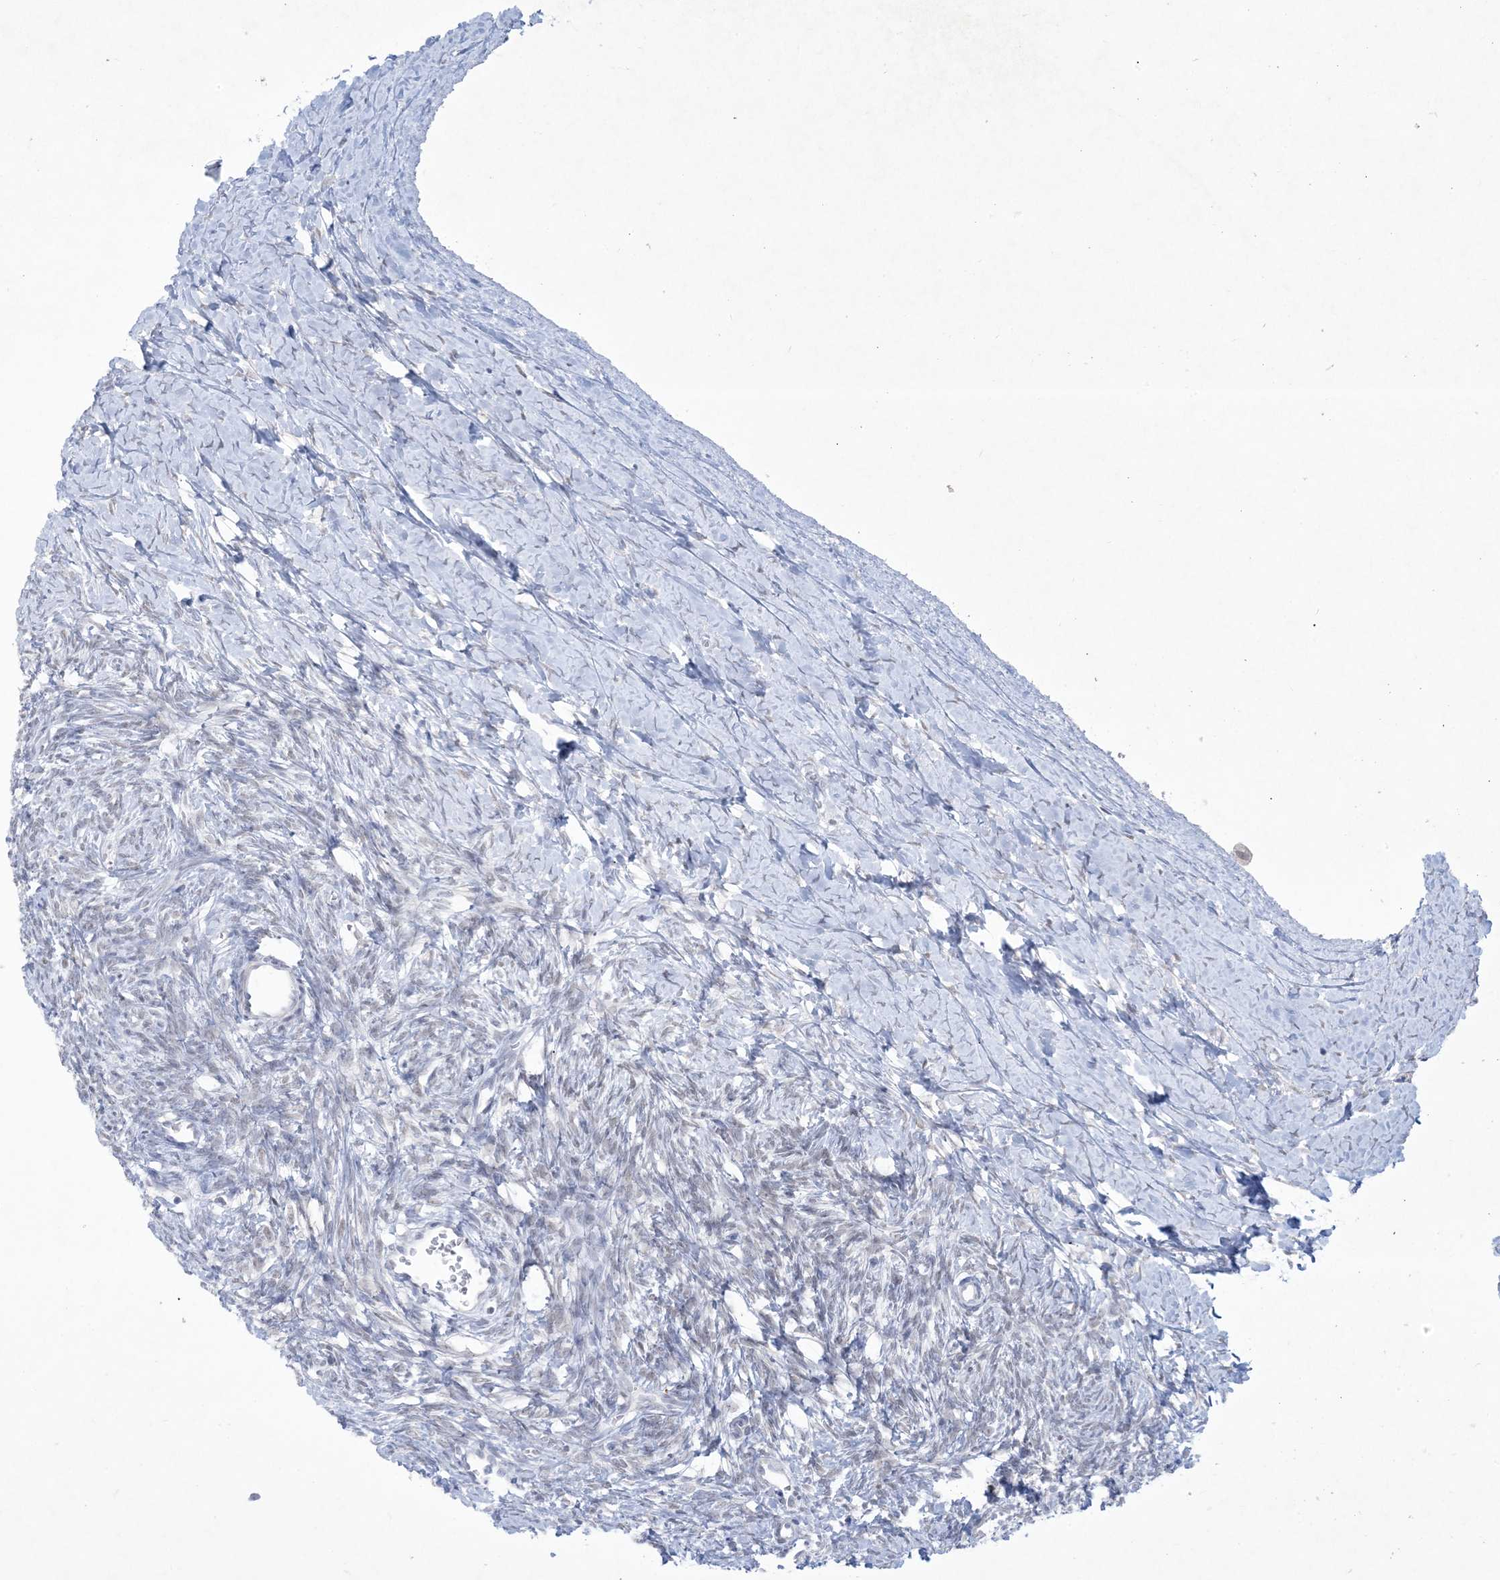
{"staining": {"intensity": "negative", "quantity": "none", "location": "none"}, "tissue": "ovary", "cell_type": "Ovarian stroma cells", "image_type": "normal", "snomed": [{"axis": "morphology", "description": "Normal tissue, NOS"}, {"axis": "morphology", "description": "Developmental malformation"}, {"axis": "topography", "description": "Ovary"}], "caption": "This is an immunohistochemistry (IHC) photomicrograph of normal human ovary. There is no expression in ovarian stroma cells.", "gene": "HOMEZ", "patient": {"sex": "female", "age": 39}}